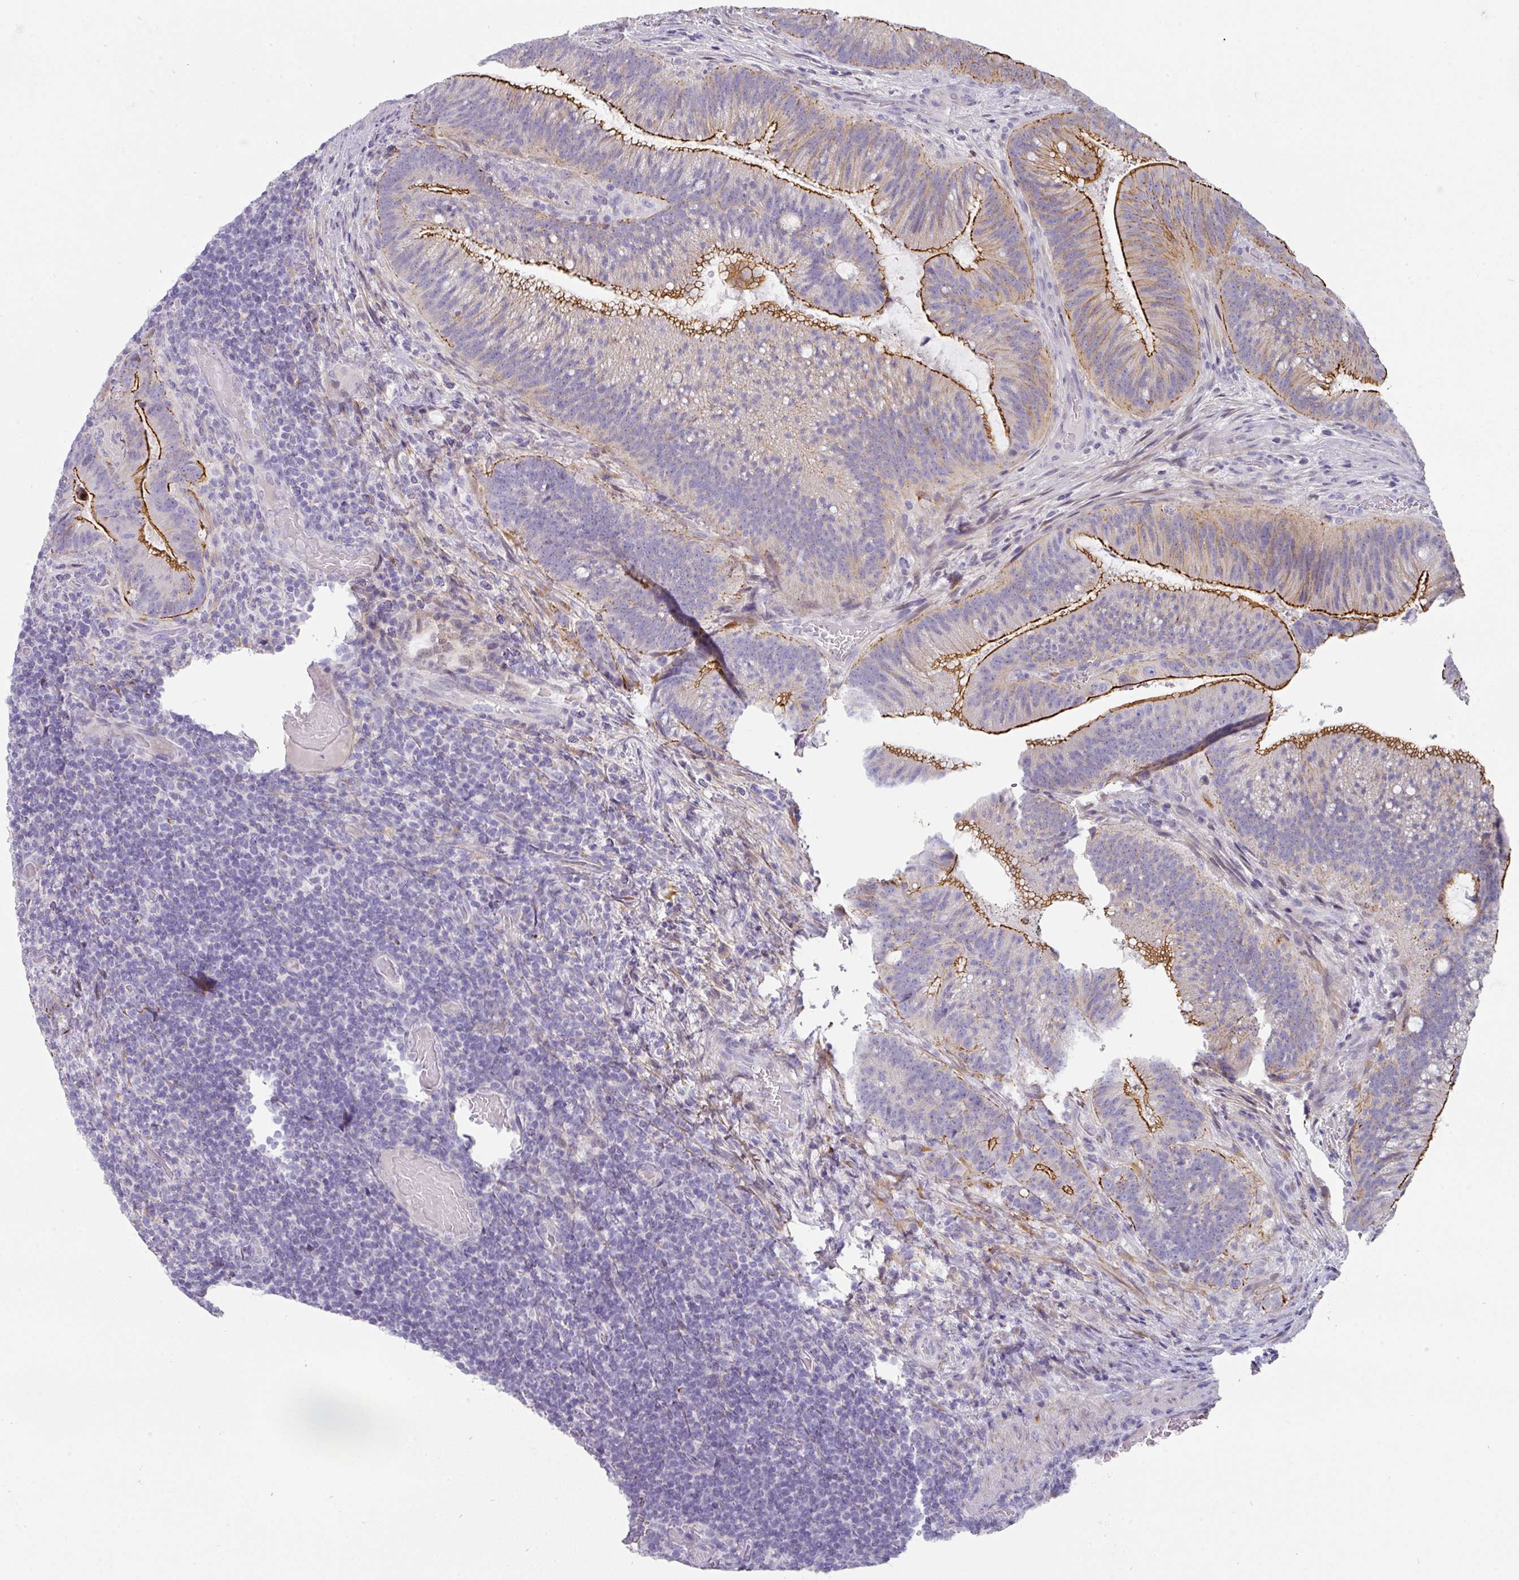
{"staining": {"intensity": "strong", "quantity": "25%-75%", "location": "cytoplasmic/membranous"}, "tissue": "colorectal cancer", "cell_type": "Tumor cells", "image_type": "cancer", "snomed": [{"axis": "morphology", "description": "Adenocarcinoma, NOS"}, {"axis": "topography", "description": "Colon"}], "caption": "Colorectal cancer stained for a protein demonstrates strong cytoplasmic/membranous positivity in tumor cells.", "gene": "ANKRD29", "patient": {"sex": "female", "age": 43}}